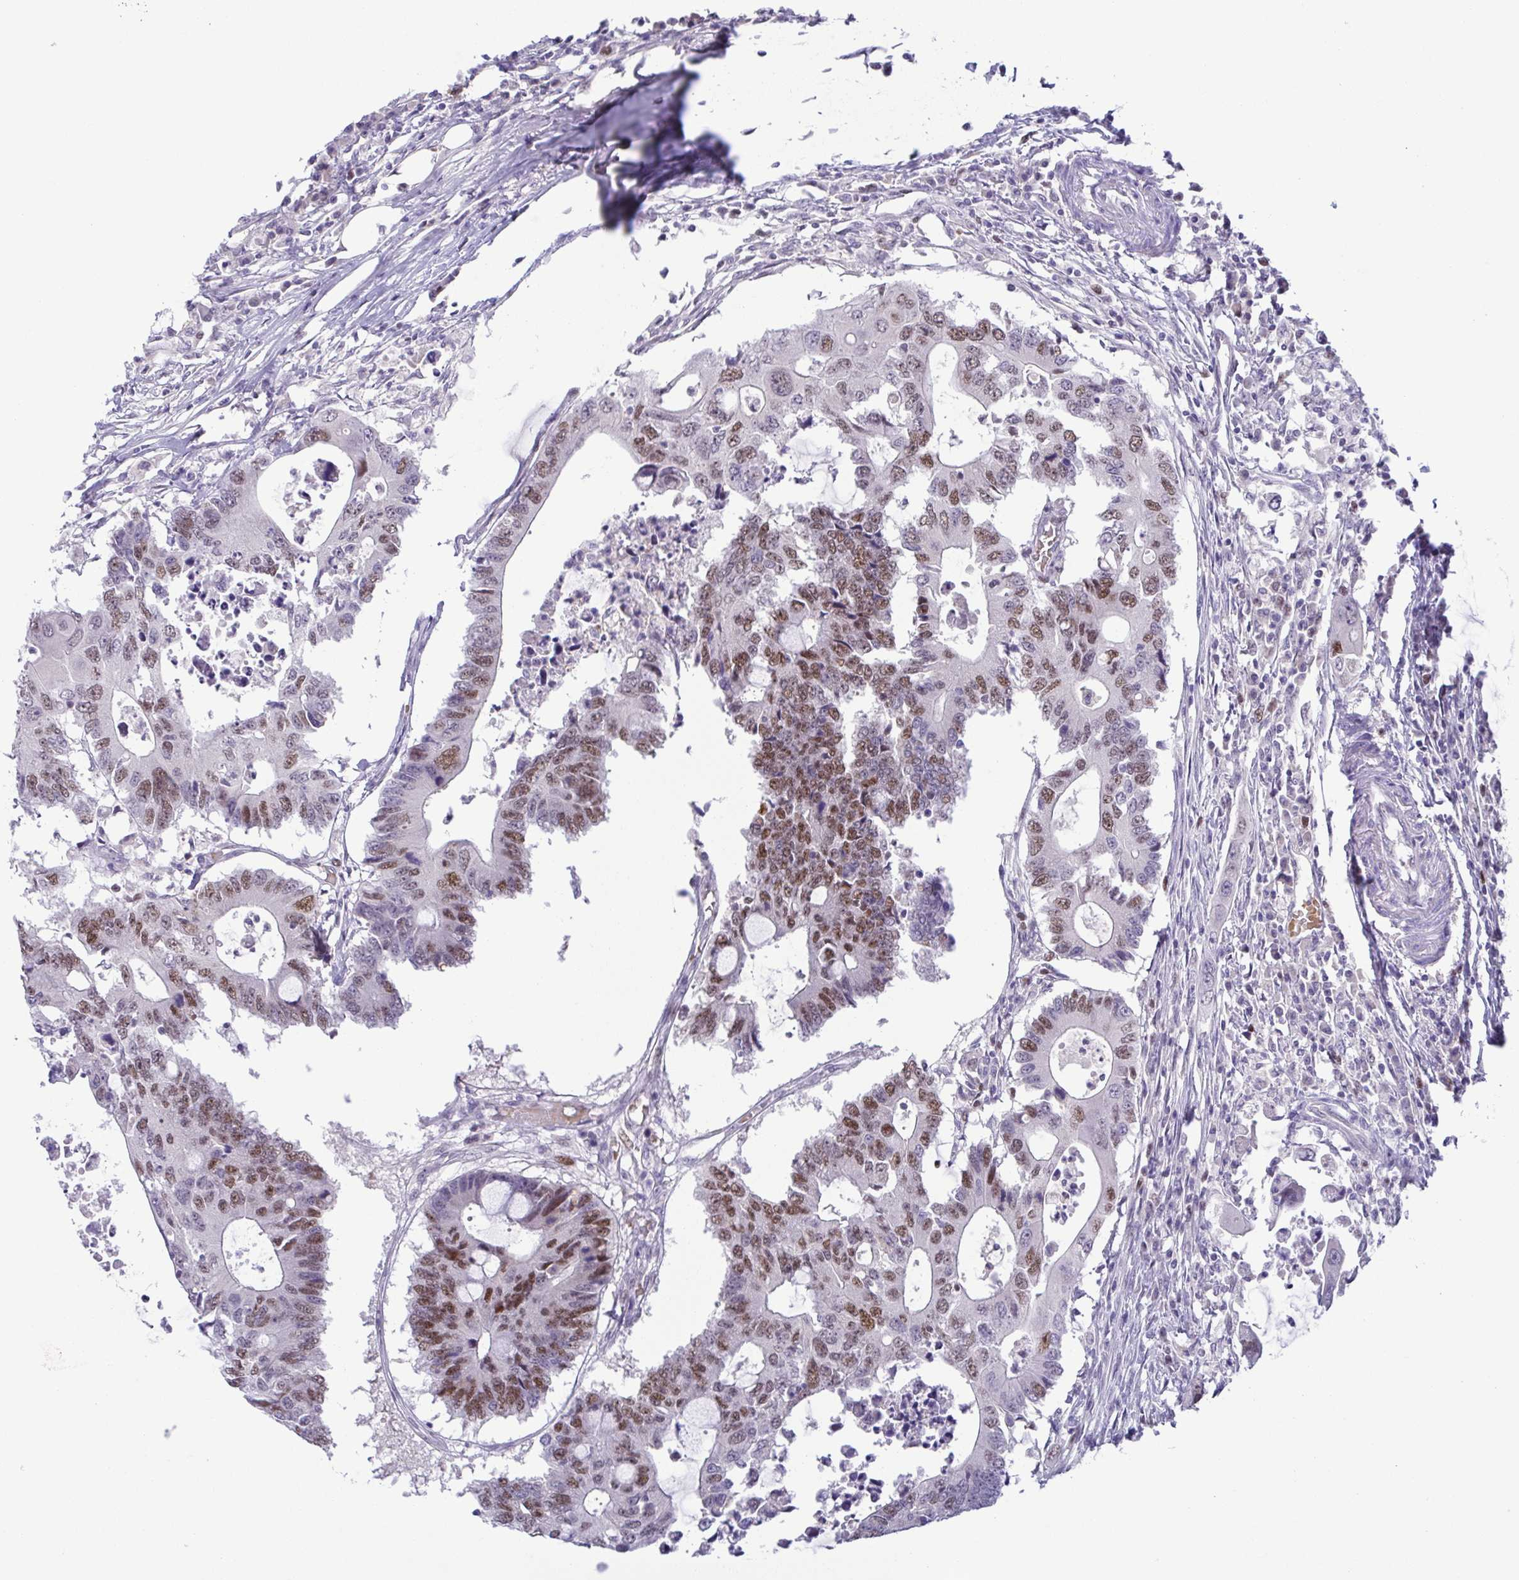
{"staining": {"intensity": "moderate", "quantity": "25%-75%", "location": "nuclear"}, "tissue": "colorectal cancer", "cell_type": "Tumor cells", "image_type": "cancer", "snomed": [{"axis": "morphology", "description": "Adenocarcinoma, NOS"}, {"axis": "topography", "description": "Colon"}], "caption": "Protein expression analysis of human colorectal adenocarcinoma reveals moderate nuclear expression in approximately 25%-75% of tumor cells.", "gene": "TIPIN", "patient": {"sex": "male", "age": 71}}